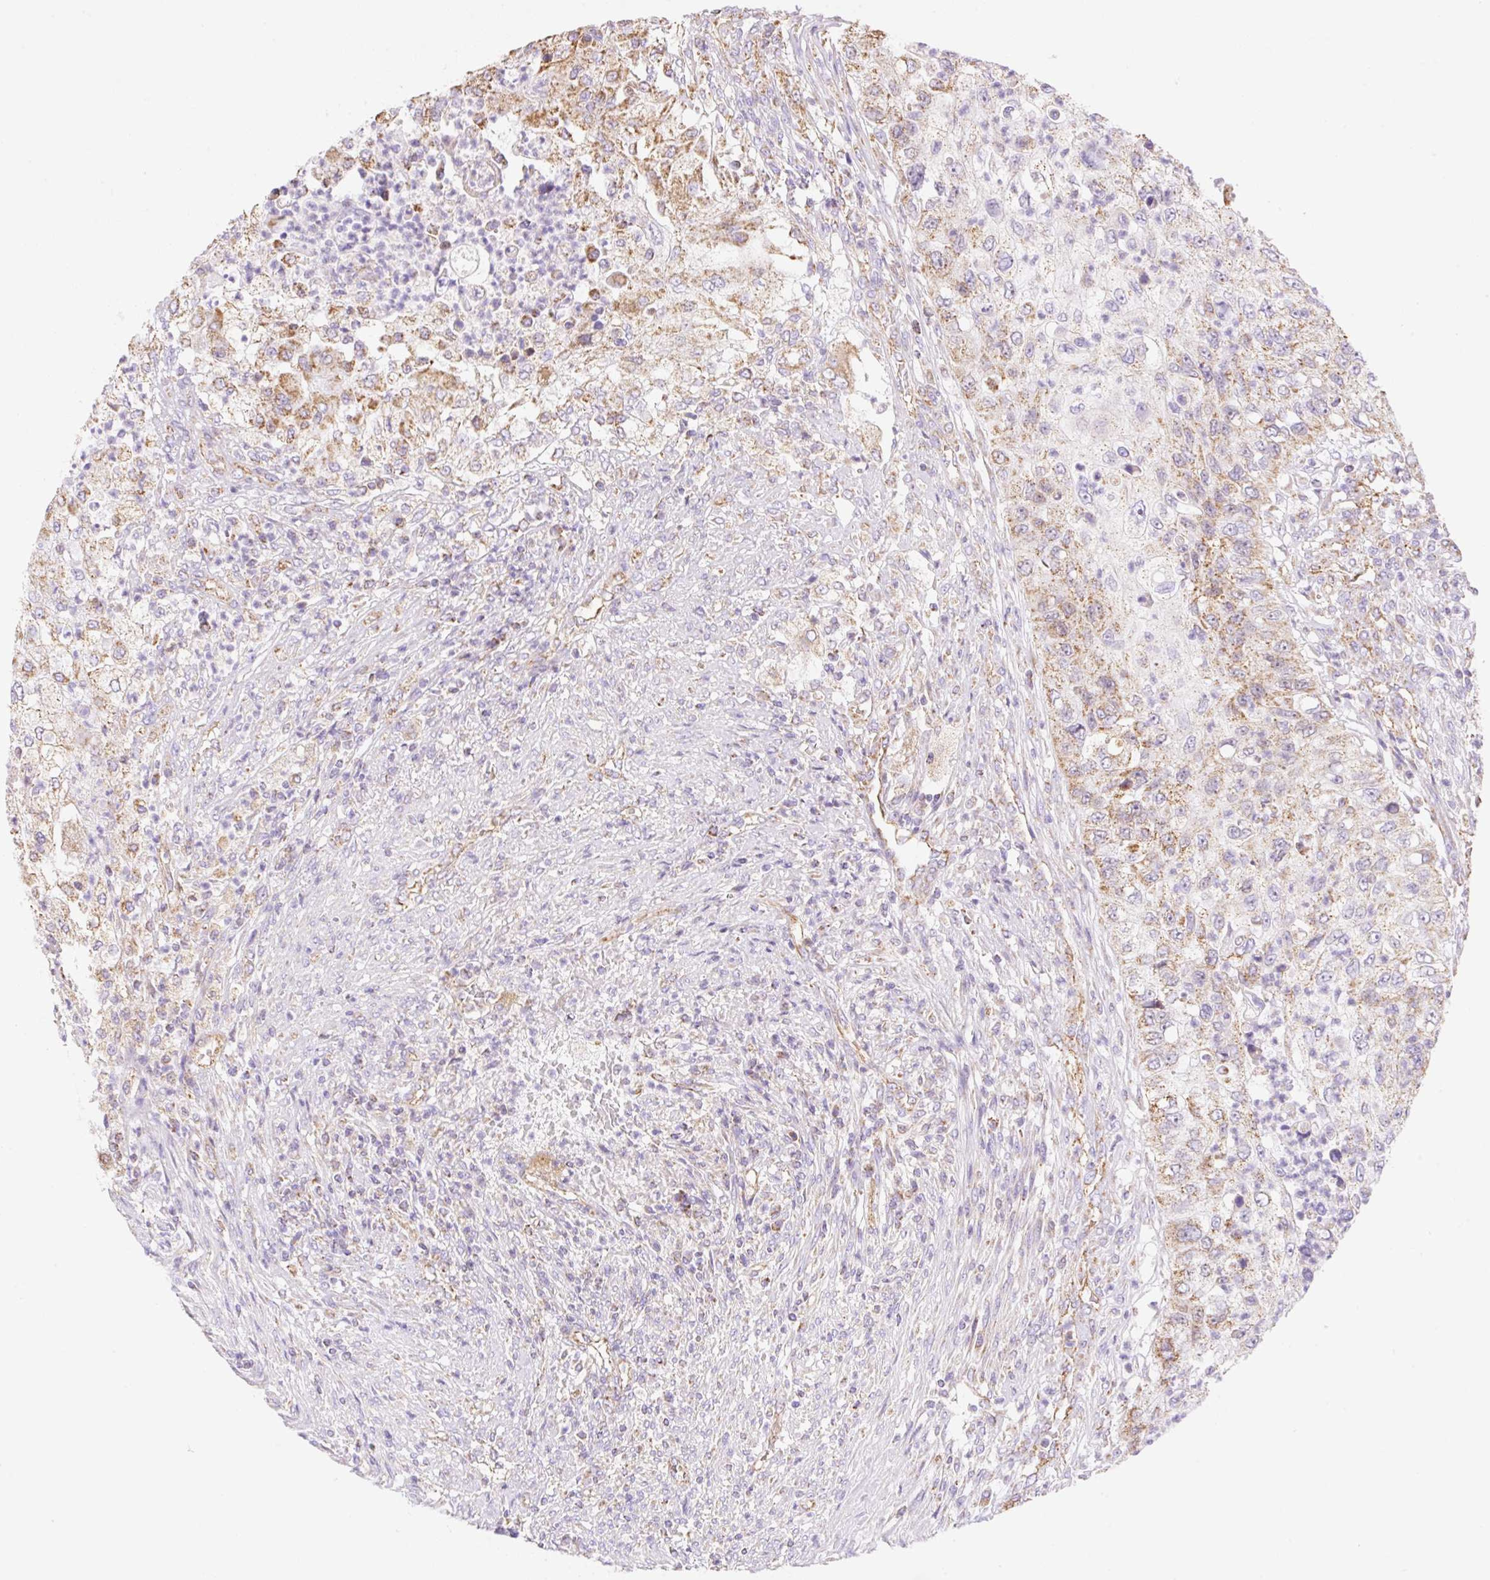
{"staining": {"intensity": "moderate", "quantity": "25%-75%", "location": "cytoplasmic/membranous"}, "tissue": "urothelial cancer", "cell_type": "Tumor cells", "image_type": "cancer", "snomed": [{"axis": "morphology", "description": "Urothelial carcinoma, High grade"}, {"axis": "topography", "description": "Urinary bladder"}], "caption": "The image exhibits a brown stain indicating the presence of a protein in the cytoplasmic/membranous of tumor cells in high-grade urothelial carcinoma.", "gene": "ESAM", "patient": {"sex": "female", "age": 60}}